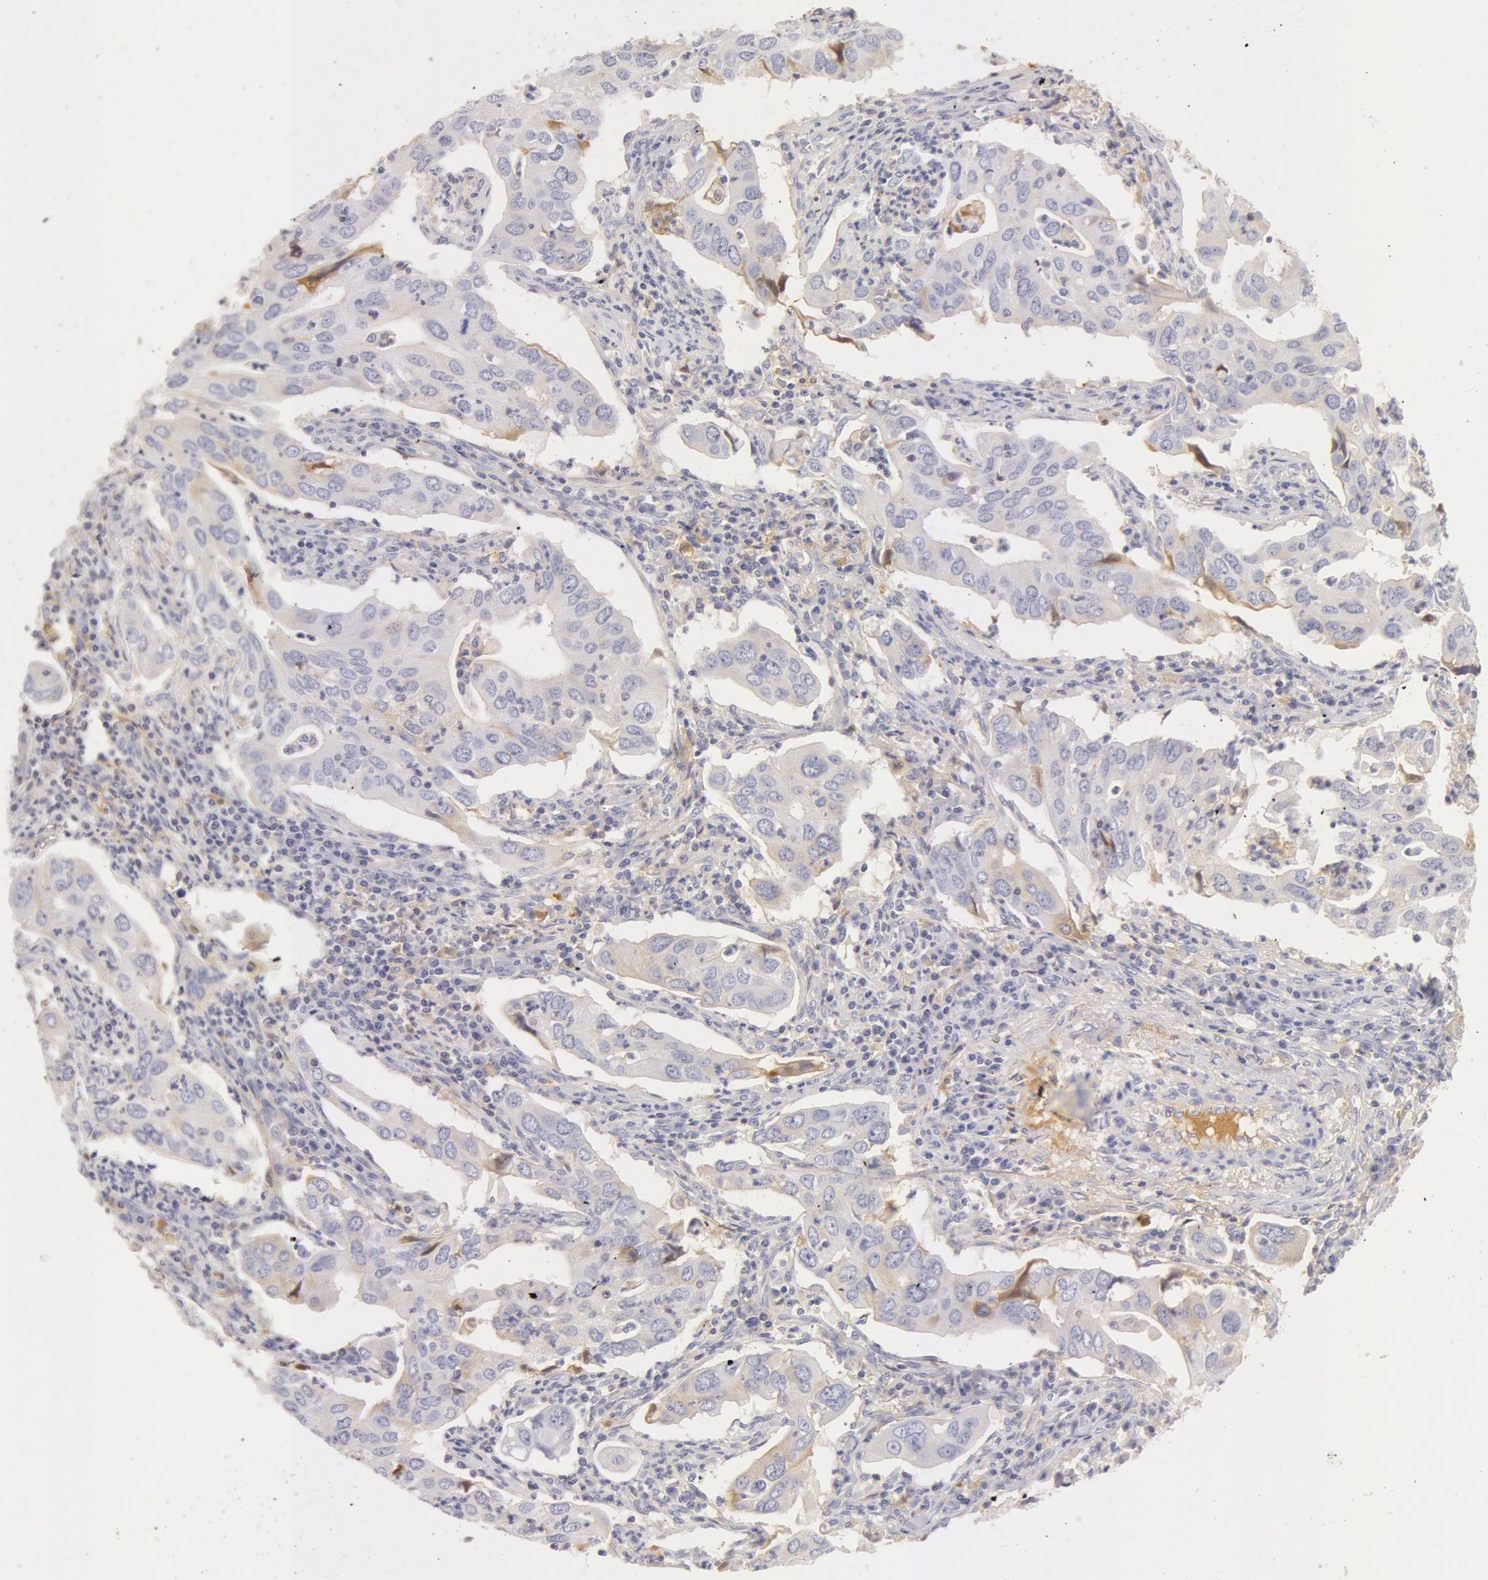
{"staining": {"intensity": "weak", "quantity": "<25%", "location": "cytoplasmic/membranous"}, "tissue": "lung cancer", "cell_type": "Tumor cells", "image_type": "cancer", "snomed": [{"axis": "morphology", "description": "Adenocarcinoma, NOS"}, {"axis": "topography", "description": "Lung"}], "caption": "Immunohistochemistry (IHC) of lung cancer (adenocarcinoma) reveals no expression in tumor cells.", "gene": "GC", "patient": {"sex": "male", "age": 48}}